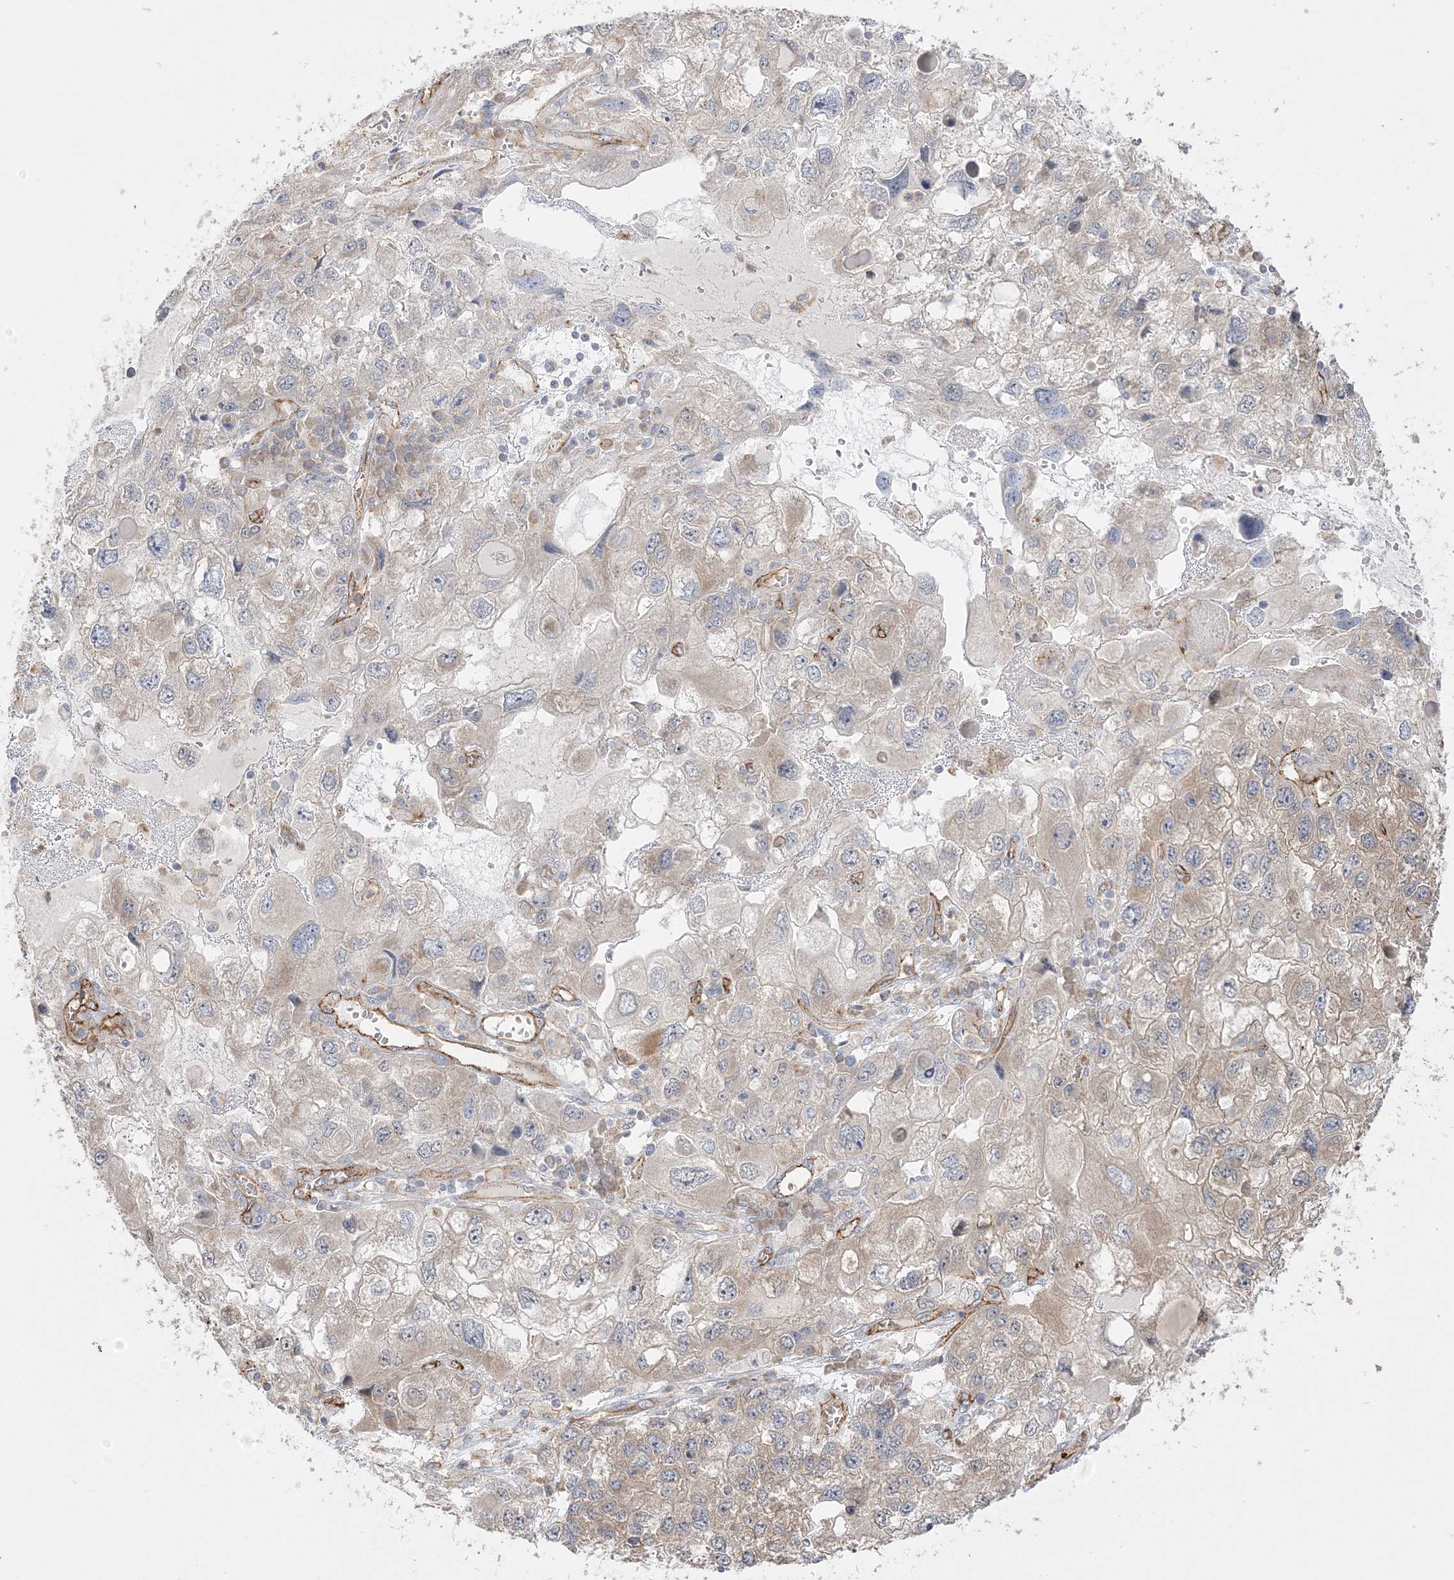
{"staining": {"intensity": "weak", "quantity": "<25%", "location": "cytoplasmic/membranous"}, "tissue": "endometrial cancer", "cell_type": "Tumor cells", "image_type": "cancer", "snomed": [{"axis": "morphology", "description": "Adenocarcinoma, NOS"}, {"axis": "topography", "description": "Endometrium"}], "caption": "The image displays no significant staining in tumor cells of adenocarcinoma (endometrial).", "gene": "FARSB", "patient": {"sex": "female", "age": 49}}